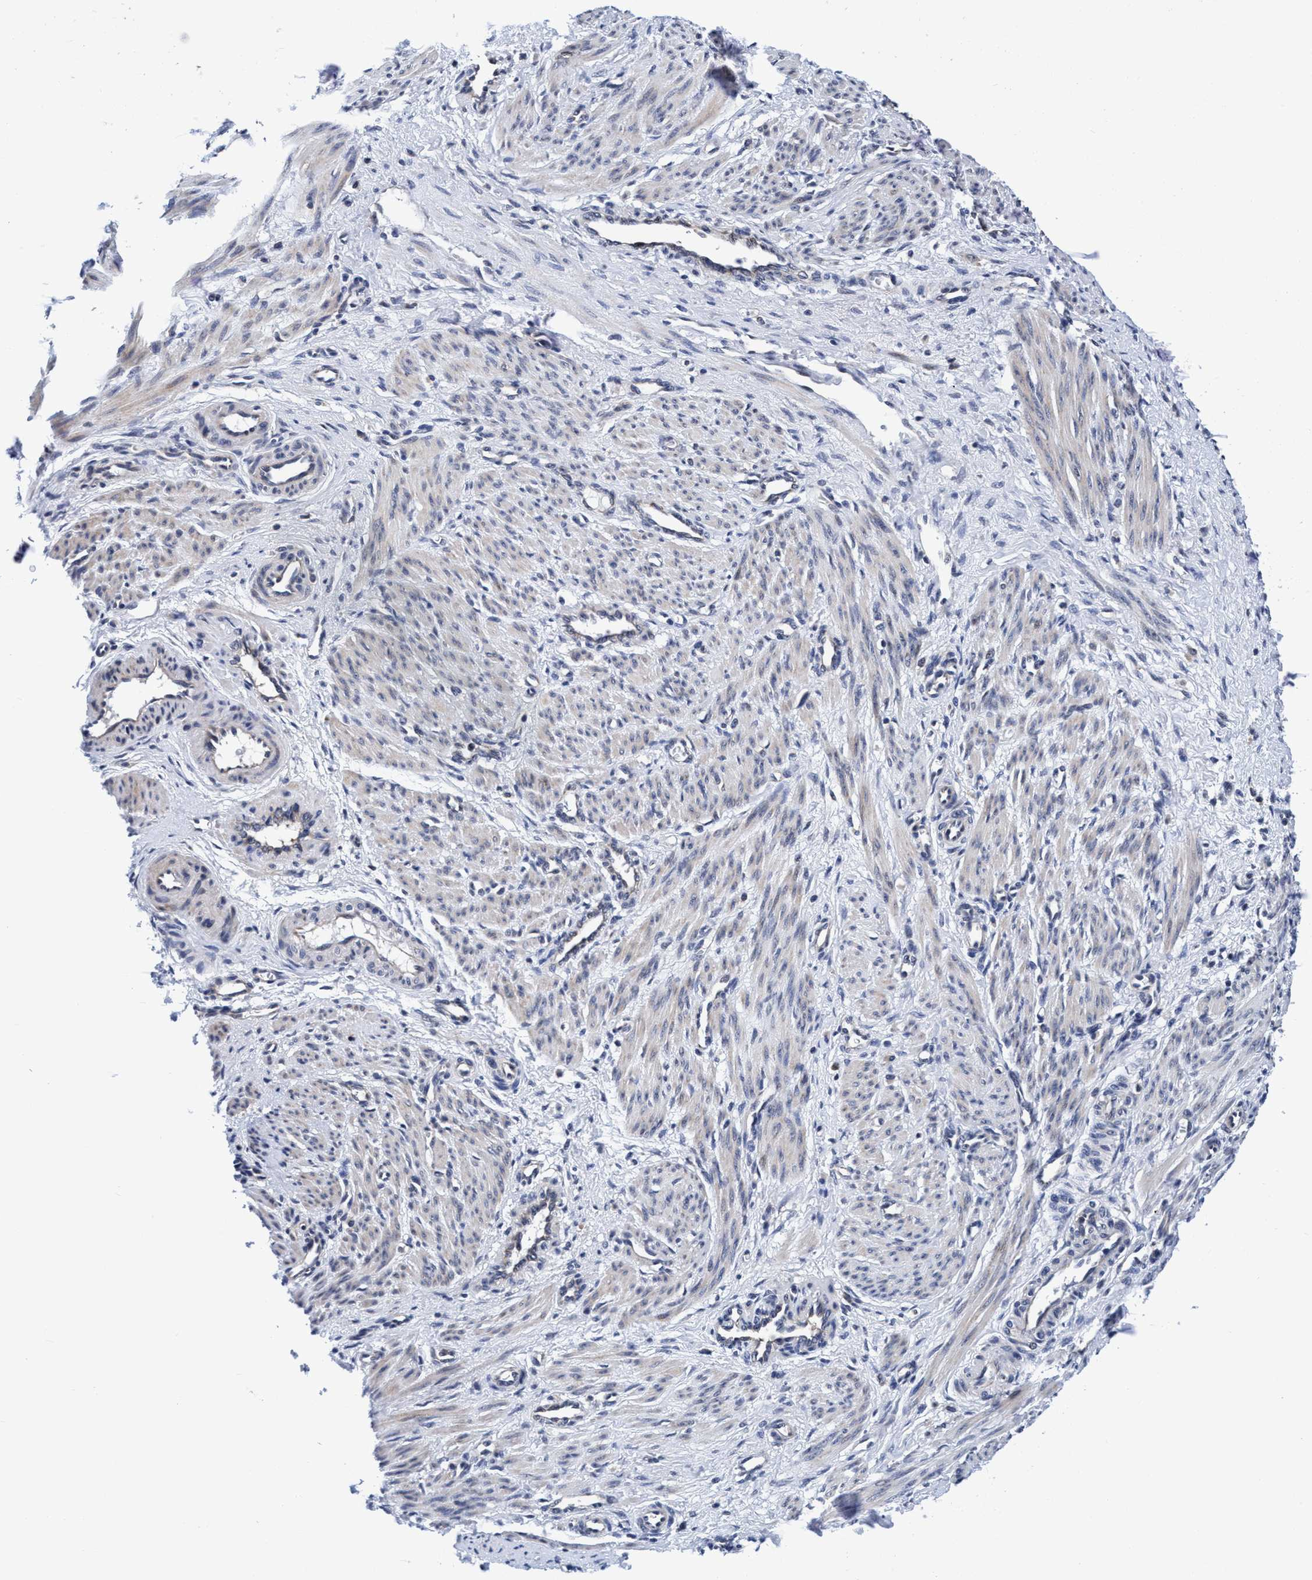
{"staining": {"intensity": "weak", "quantity": "<25%", "location": "cytoplasmic/membranous"}, "tissue": "smooth muscle", "cell_type": "Smooth muscle cells", "image_type": "normal", "snomed": [{"axis": "morphology", "description": "Normal tissue, NOS"}, {"axis": "topography", "description": "Endometrium"}], "caption": "The IHC image has no significant positivity in smooth muscle cells of smooth muscle.", "gene": "AGAP2", "patient": {"sex": "female", "age": 33}}